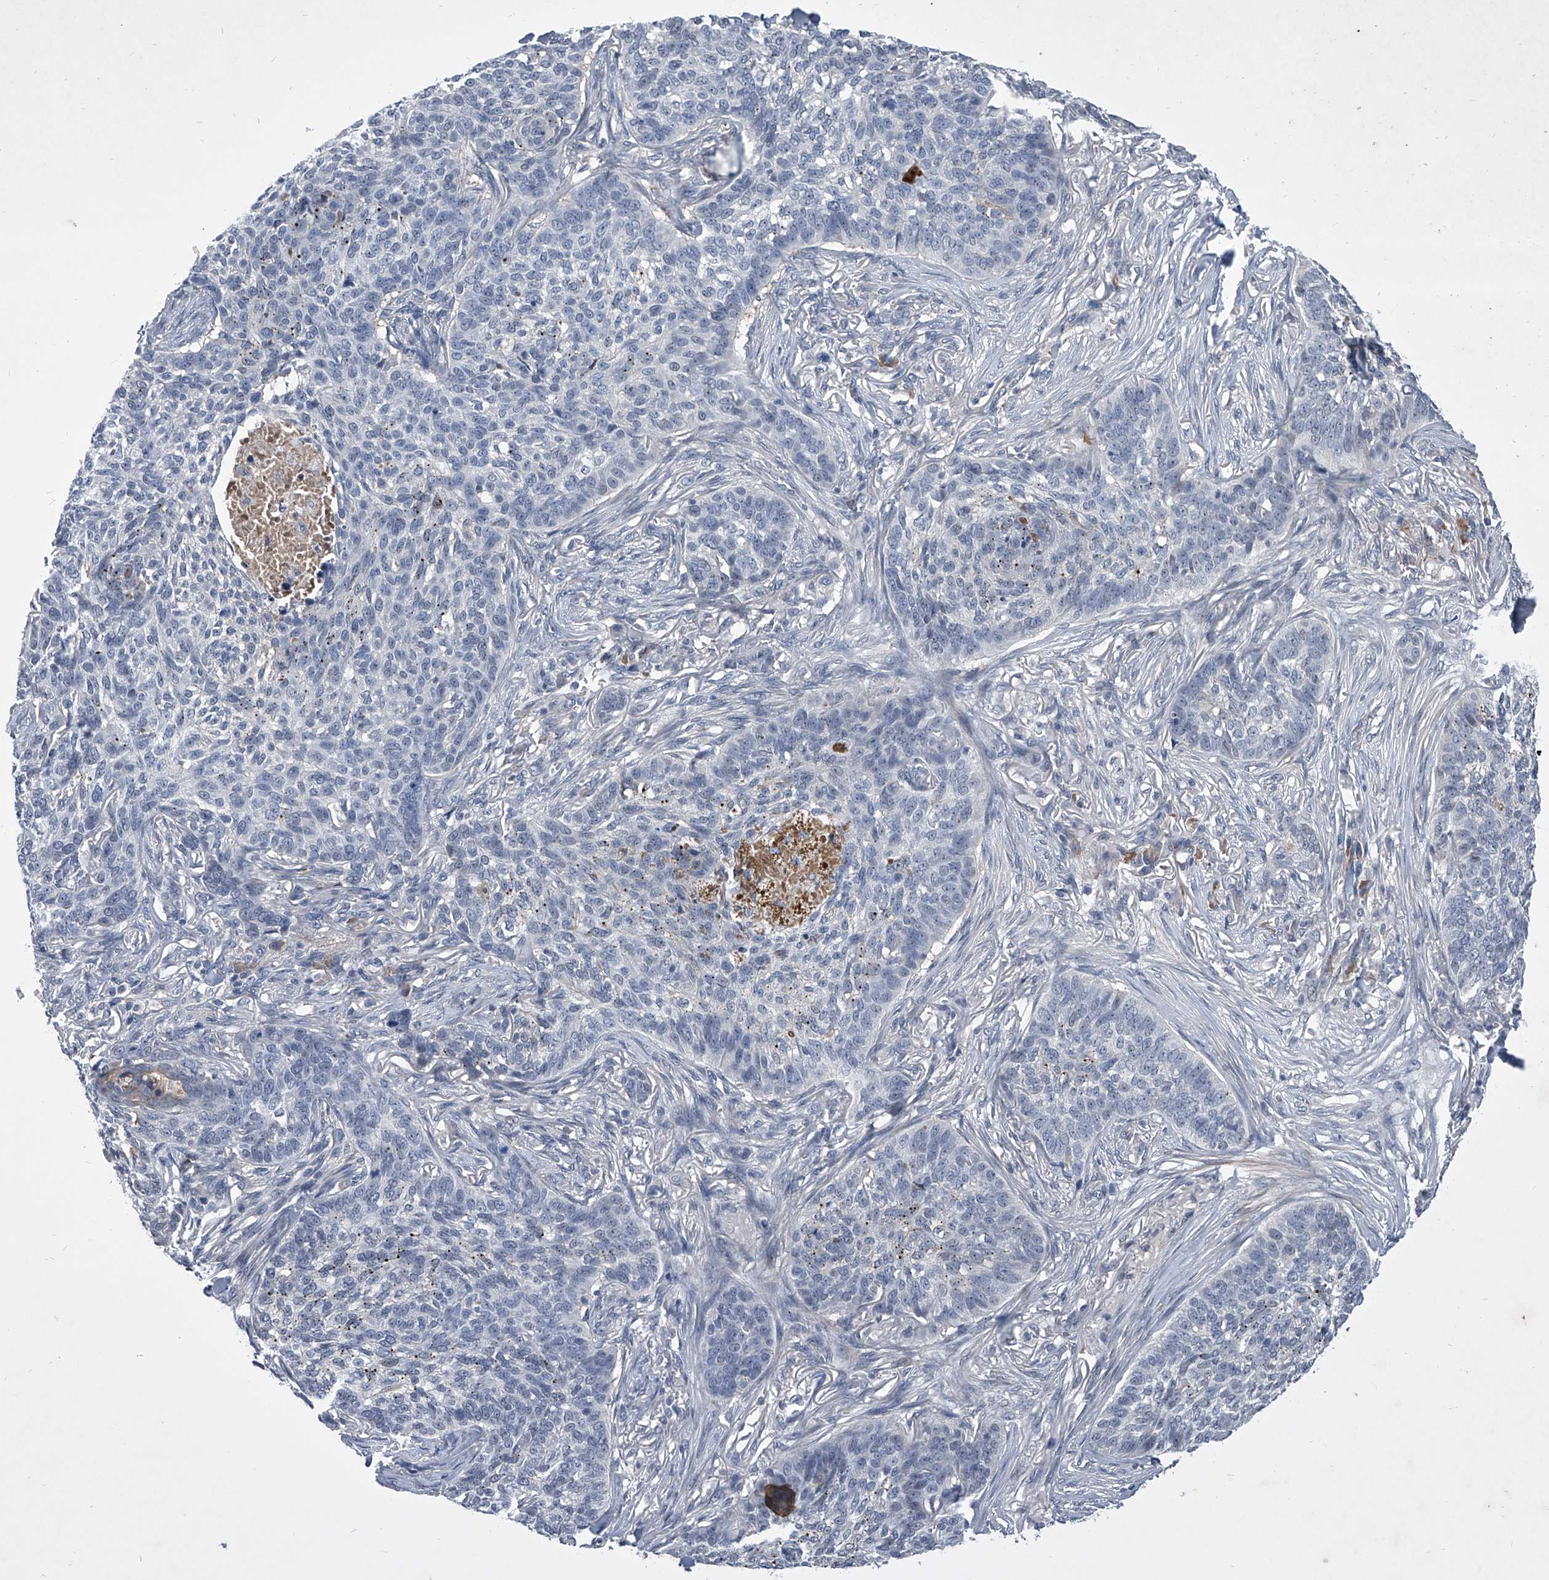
{"staining": {"intensity": "negative", "quantity": "none", "location": "none"}, "tissue": "skin cancer", "cell_type": "Tumor cells", "image_type": "cancer", "snomed": [{"axis": "morphology", "description": "Basal cell carcinoma"}, {"axis": "topography", "description": "Skin"}], "caption": "Skin basal cell carcinoma stained for a protein using immunohistochemistry exhibits no expression tumor cells.", "gene": "ZNF76", "patient": {"sex": "male", "age": 85}}